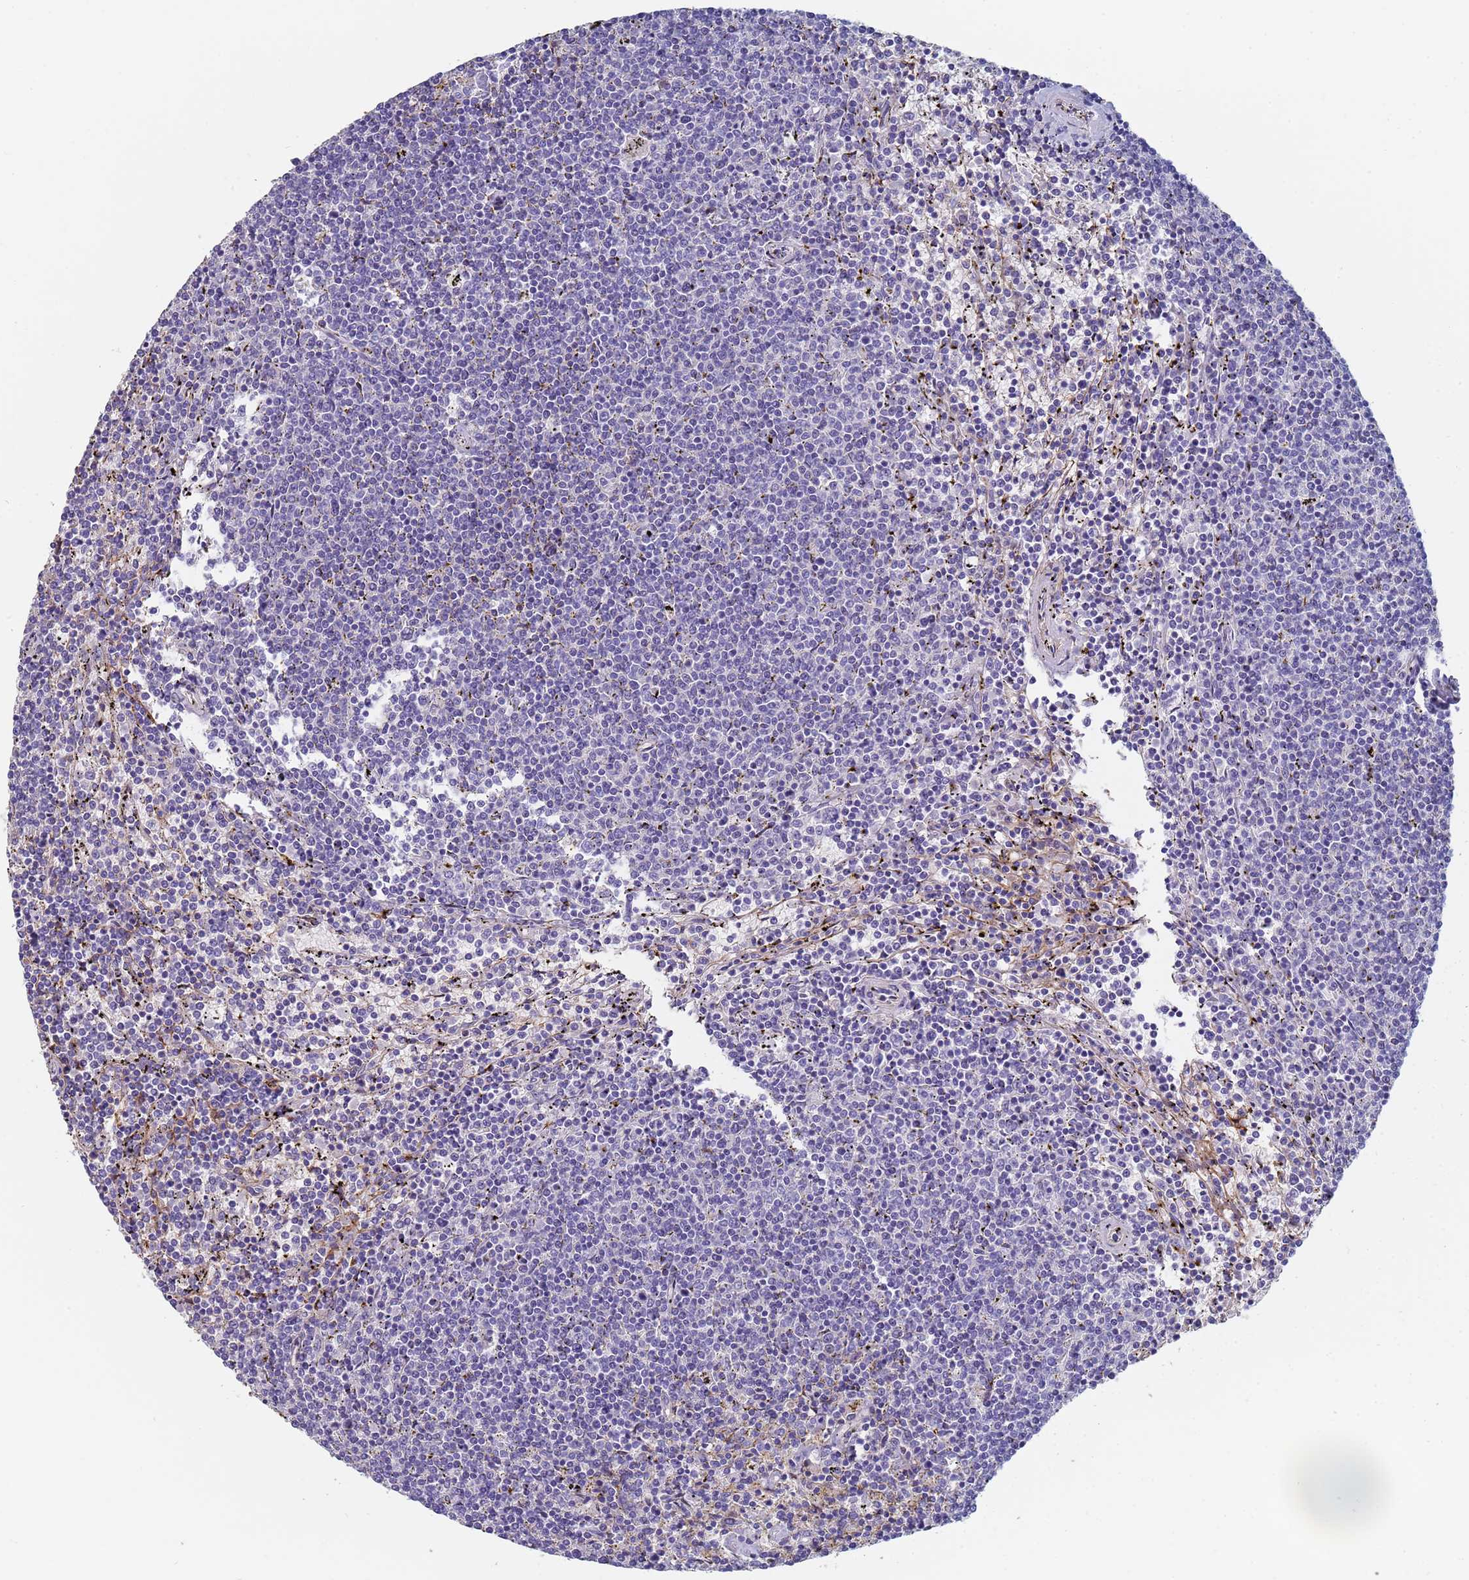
{"staining": {"intensity": "negative", "quantity": "none", "location": "none"}, "tissue": "lymphoma", "cell_type": "Tumor cells", "image_type": "cancer", "snomed": [{"axis": "morphology", "description": "Malignant lymphoma, non-Hodgkin's type, Low grade"}, {"axis": "topography", "description": "Spleen"}], "caption": "Tumor cells are negative for brown protein staining in lymphoma.", "gene": "ABCA8", "patient": {"sex": "female", "age": 50}}